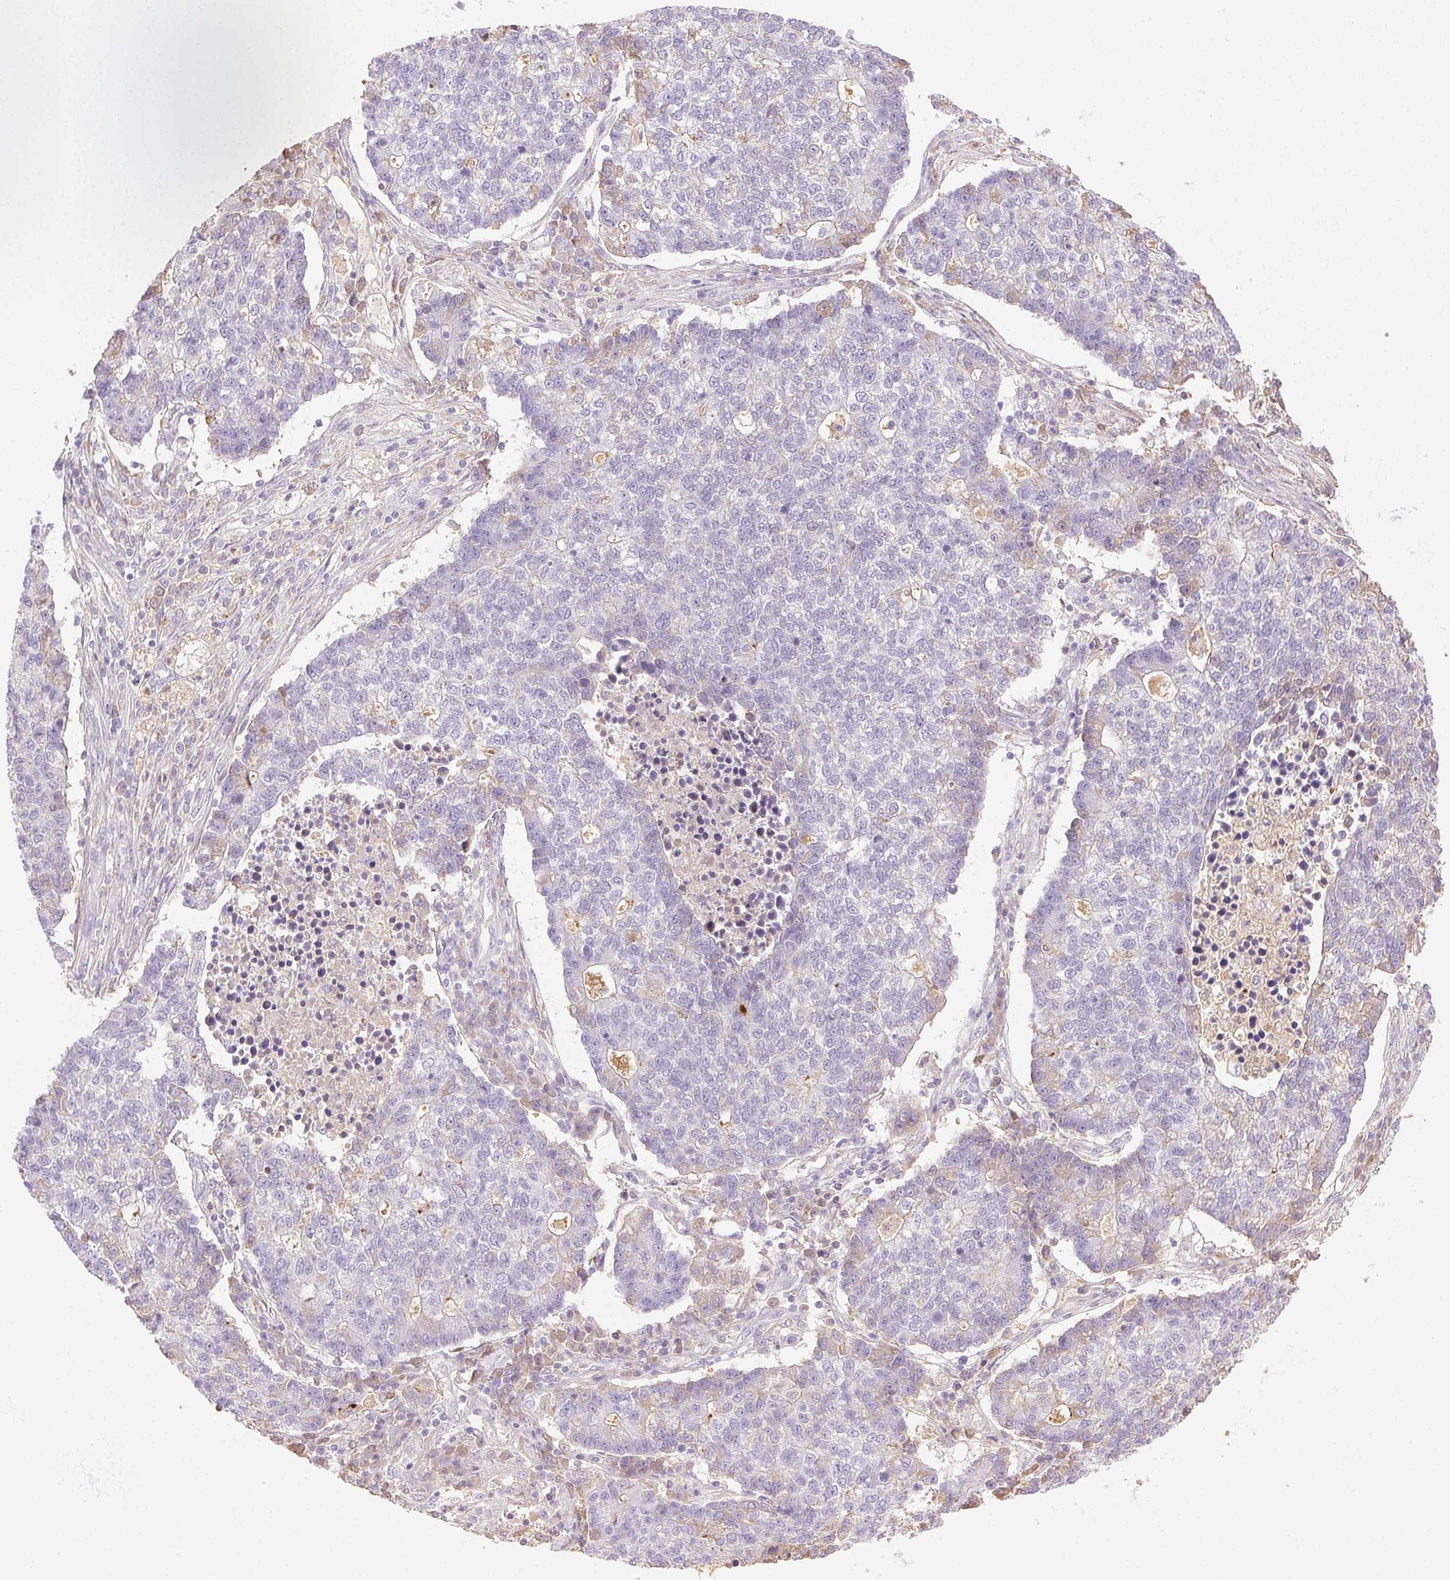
{"staining": {"intensity": "negative", "quantity": "none", "location": "none"}, "tissue": "lung cancer", "cell_type": "Tumor cells", "image_type": "cancer", "snomed": [{"axis": "morphology", "description": "Adenocarcinoma, NOS"}, {"axis": "topography", "description": "Lung"}], "caption": "Immunohistochemistry (IHC) photomicrograph of adenocarcinoma (lung) stained for a protein (brown), which exhibits no expression in tumor cells.", "gene": "BPIFB2", "patient": {"sex": "male", "age": 57}}